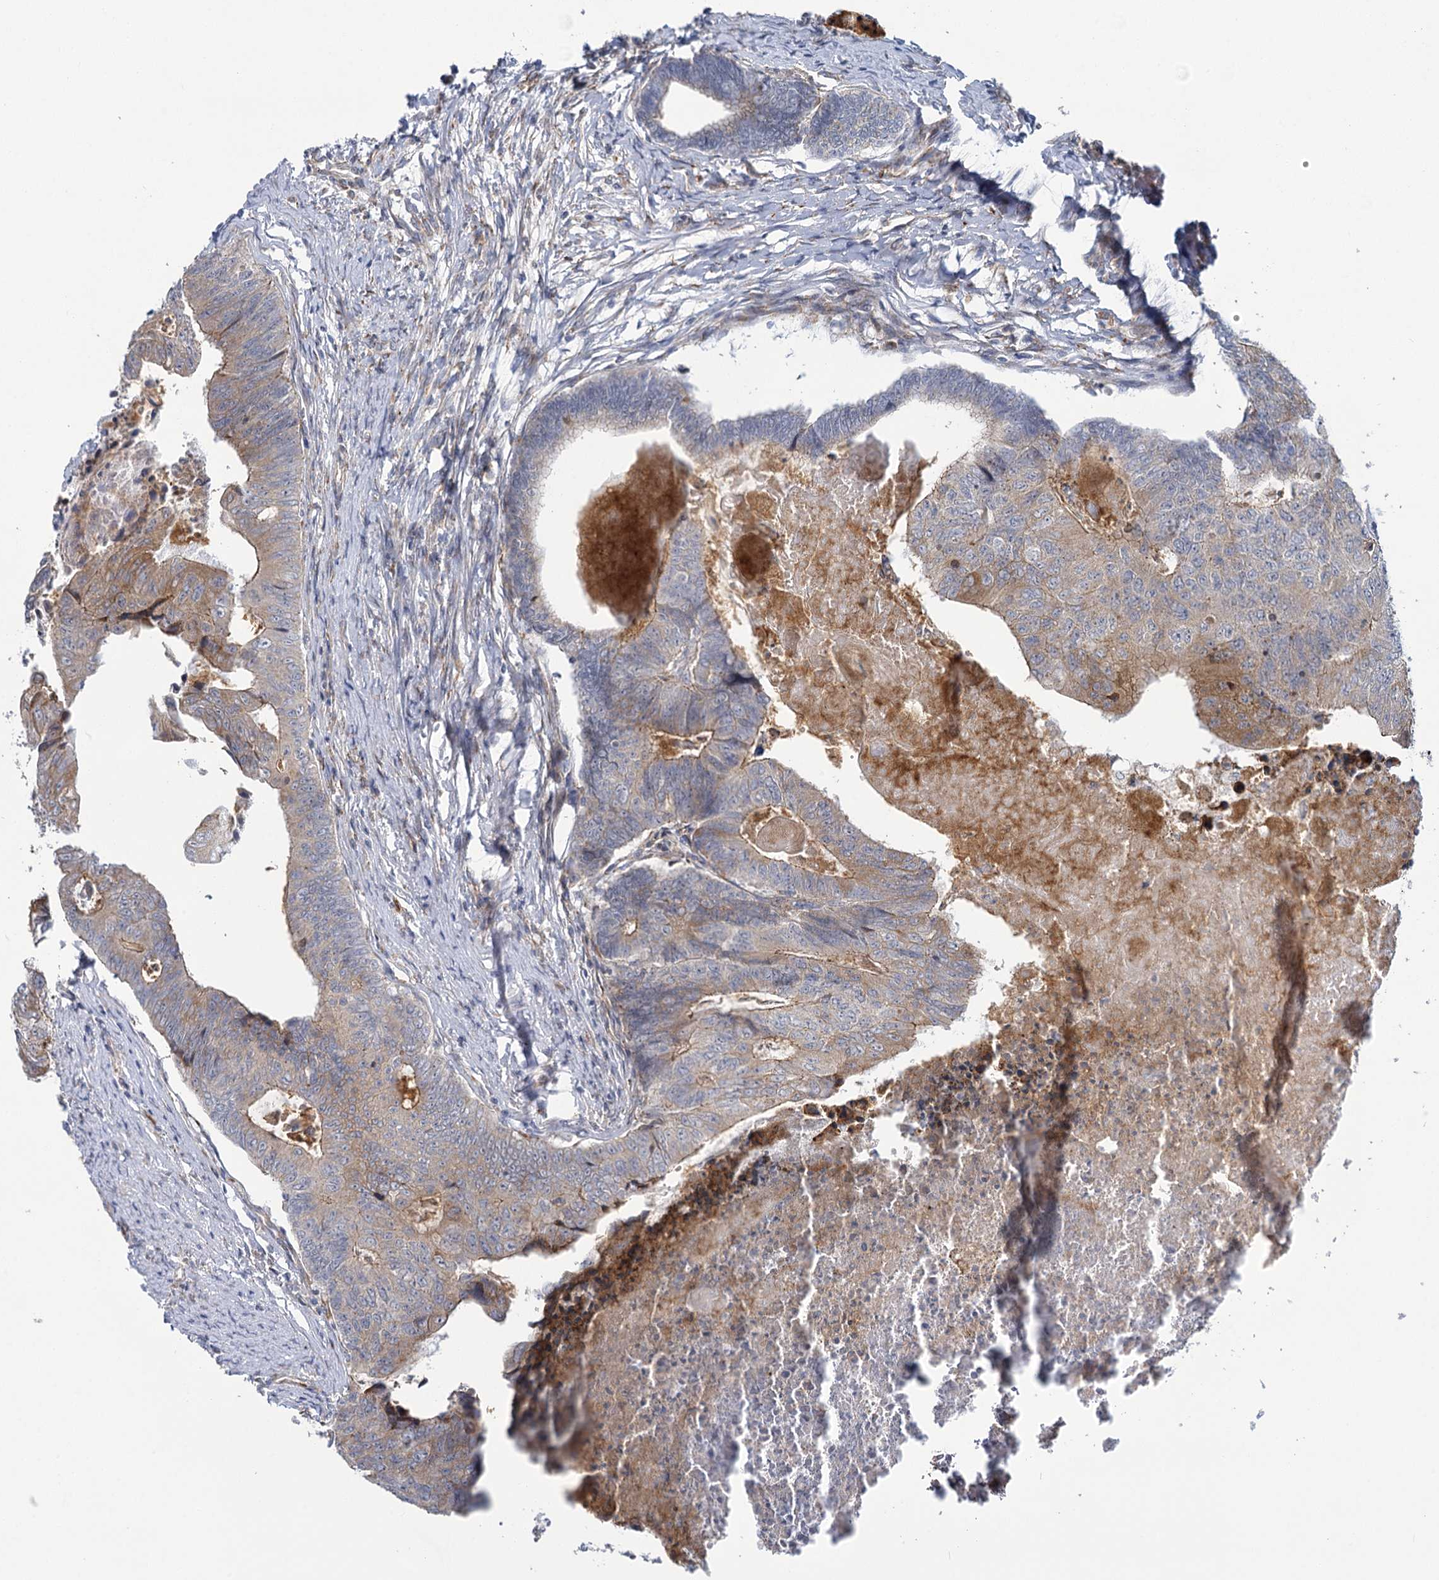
{"staining": {"intensity": "moderate", "quantity": "25%-75%", "location": "cytoplasmic/membranous"}, "tissue": "colorectal cancer", "cell_type": "Tumor cells", "image_type": "cancer", "snomed": [{"axis": "morphology", "description": "Adenocarcinoma, NOS"}, {"axis": "topography", "description": "Colon"}], "caption": "Immunohistochemistry (DAB (3,3'-diaminobenzidine)) staining of colorectal cancer (adenocarcinoma) reveals moderate cytoplasmic/membranous protein staining in approximately 25%-75% of tumor cells.", "gene": "MBLAC2", "patient": {"sex": "female", "age": 67}}